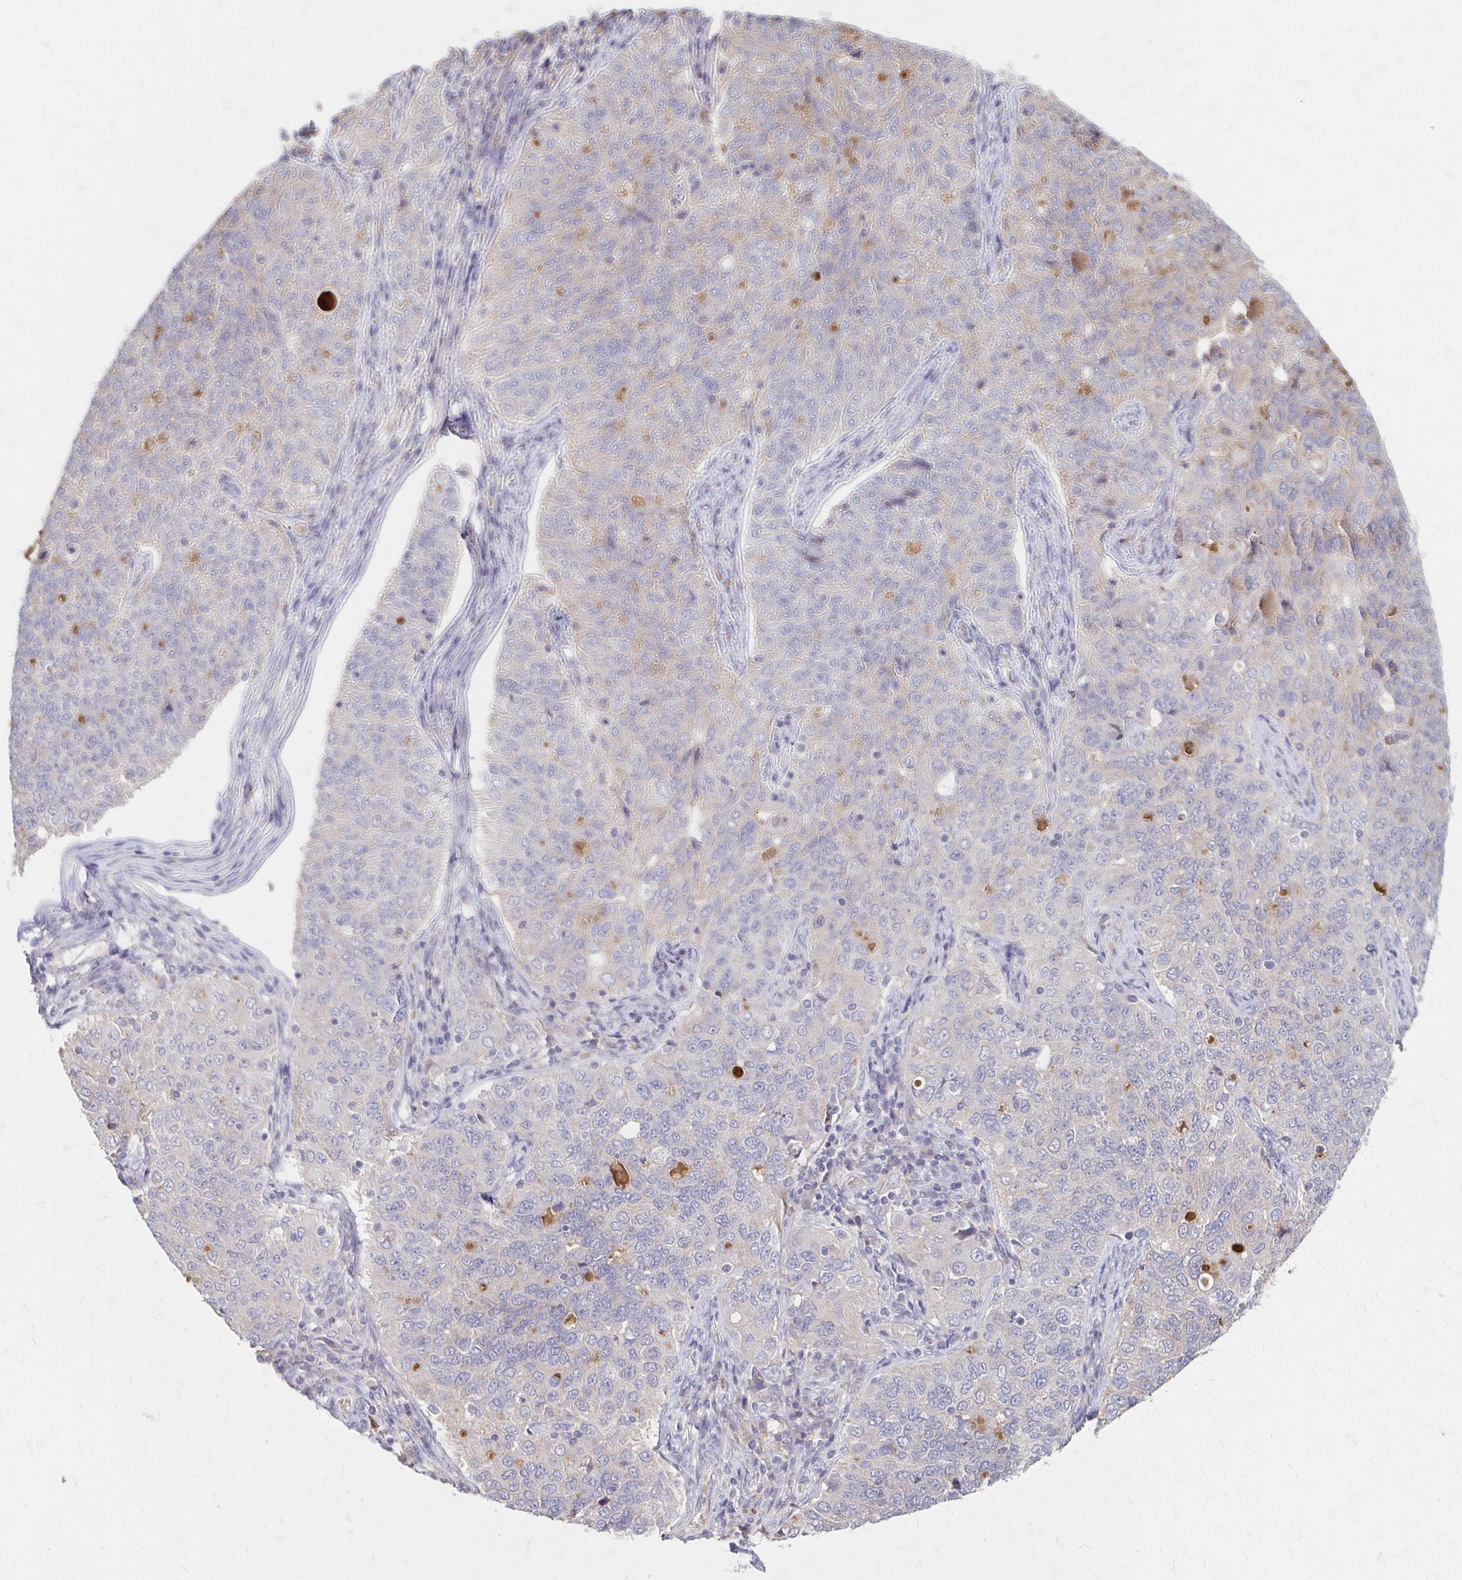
{"staining": {"intensity": "negative", "quantity": "none", "location": "none"}, "tissue": "endometrial cancer", "cell_type": "Tumor cells", "image_type": "cancer", "snomed": [{"axis": "morphology", "description": "Adenocarcinoma, NOS"}, {"axis": "topography", "description": "Endometrium"}], "caption": "IHC micrograph of adenocarcinoma (endometrial) stained for a protein (brown), which demonstrates no expression in tumor cells.", "gene": "HMGCS2", "patient": {"sex": "female", "age": 43}}